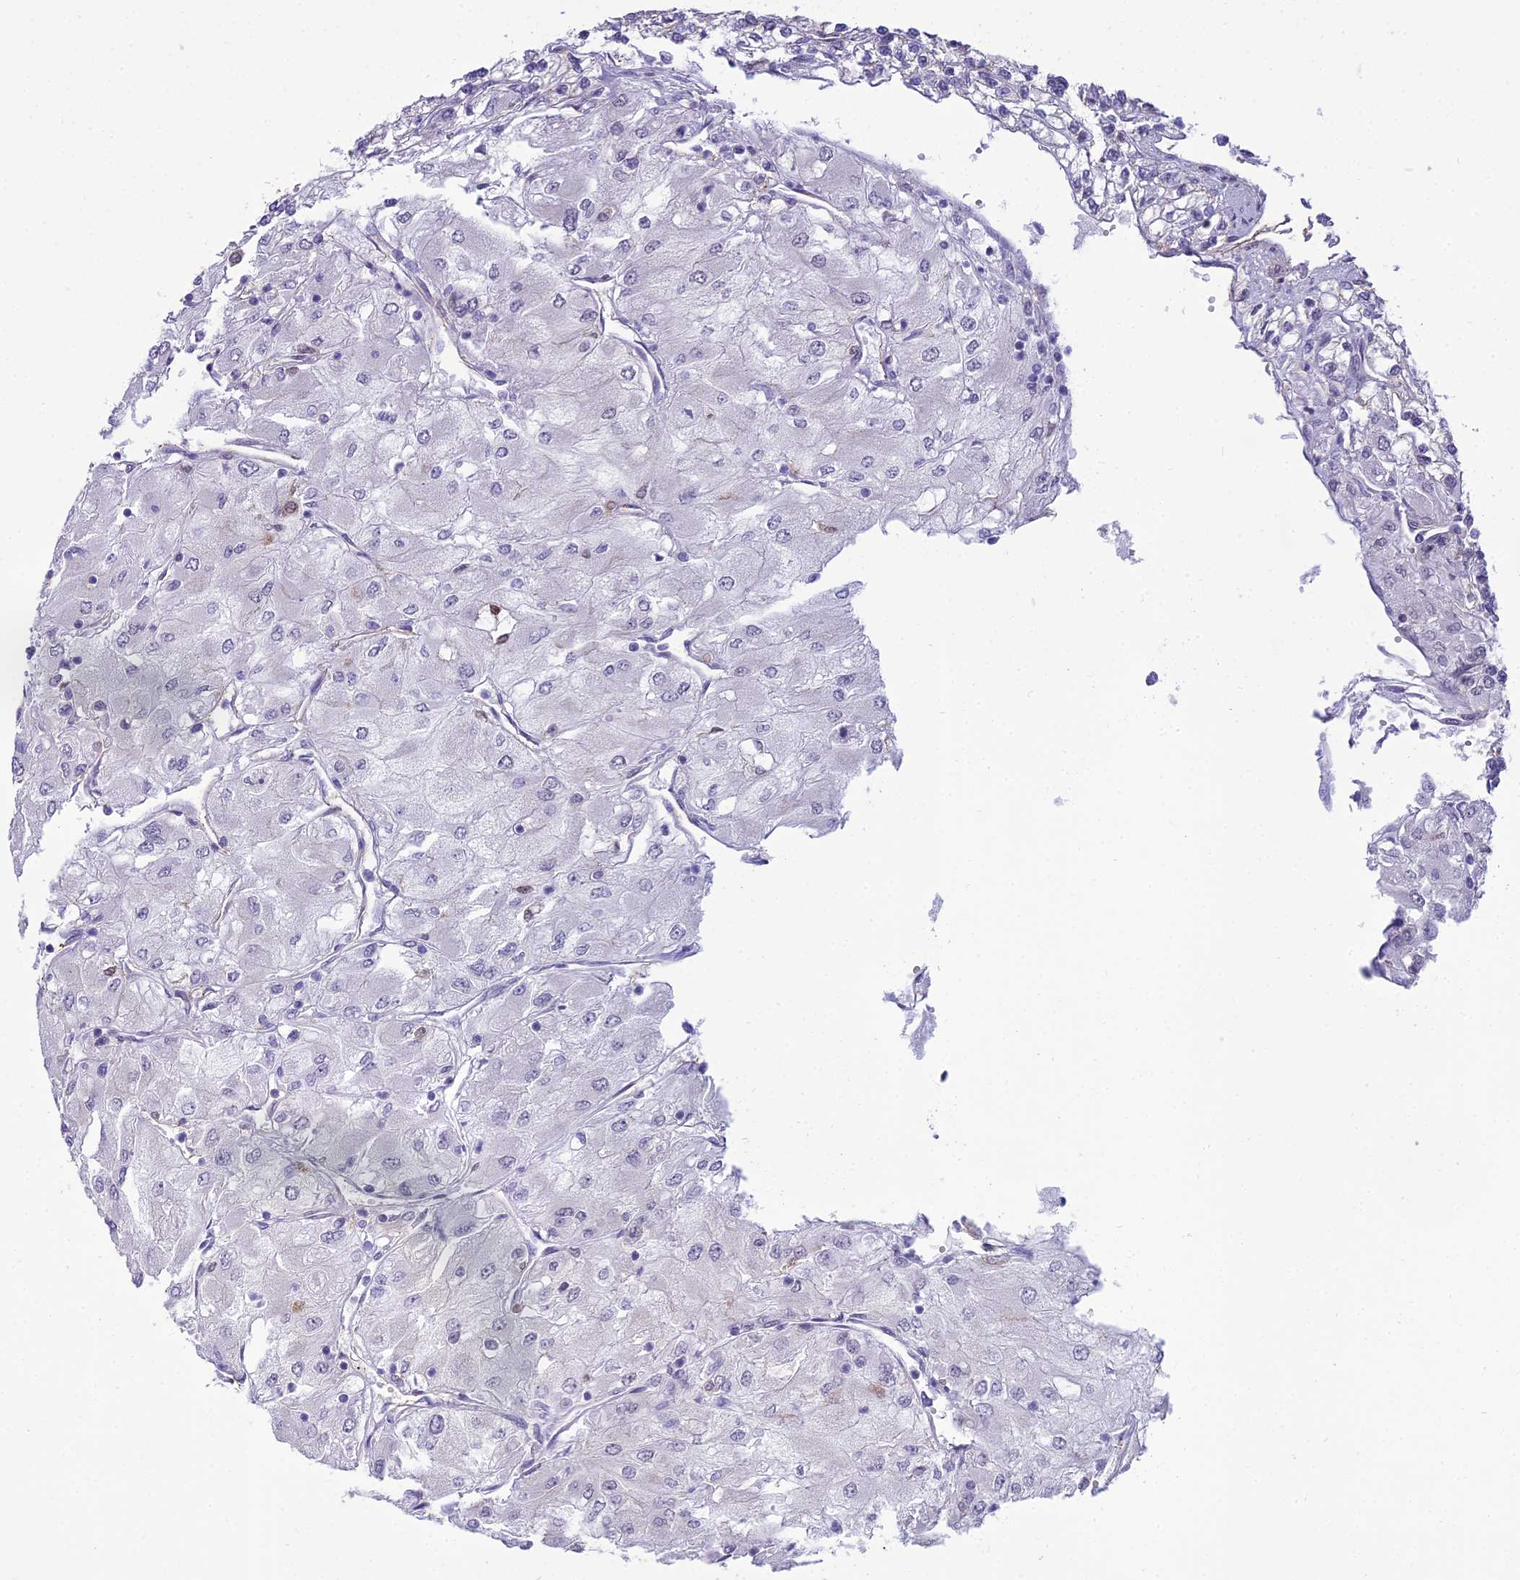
{"staining": {"intensity": "negative", "quantity": "none", "location": "none"}, "tissue": "renal cancer", "cell_type": "Tumor cells", "image_type": "cancer", "snomed": [{"axis": "morphology", "description": "Adenocarcinoma, NOS"}, {"axis": "topography", "description": "Kidney"}], "caption": "High magnification brightfield microscopy of renal cancer stained with DAB (3,3'-diaminobenzidine) (brown) and counterstained with hematoxylin (blue): tumor cells show no significant expression. (Stains: DAB IHC with hematoxylin counter stain, Microscopy: brightfield microscopy at high magnification).", "gene": "BLNK", "patient": {"sex": "male", "age": 80}}